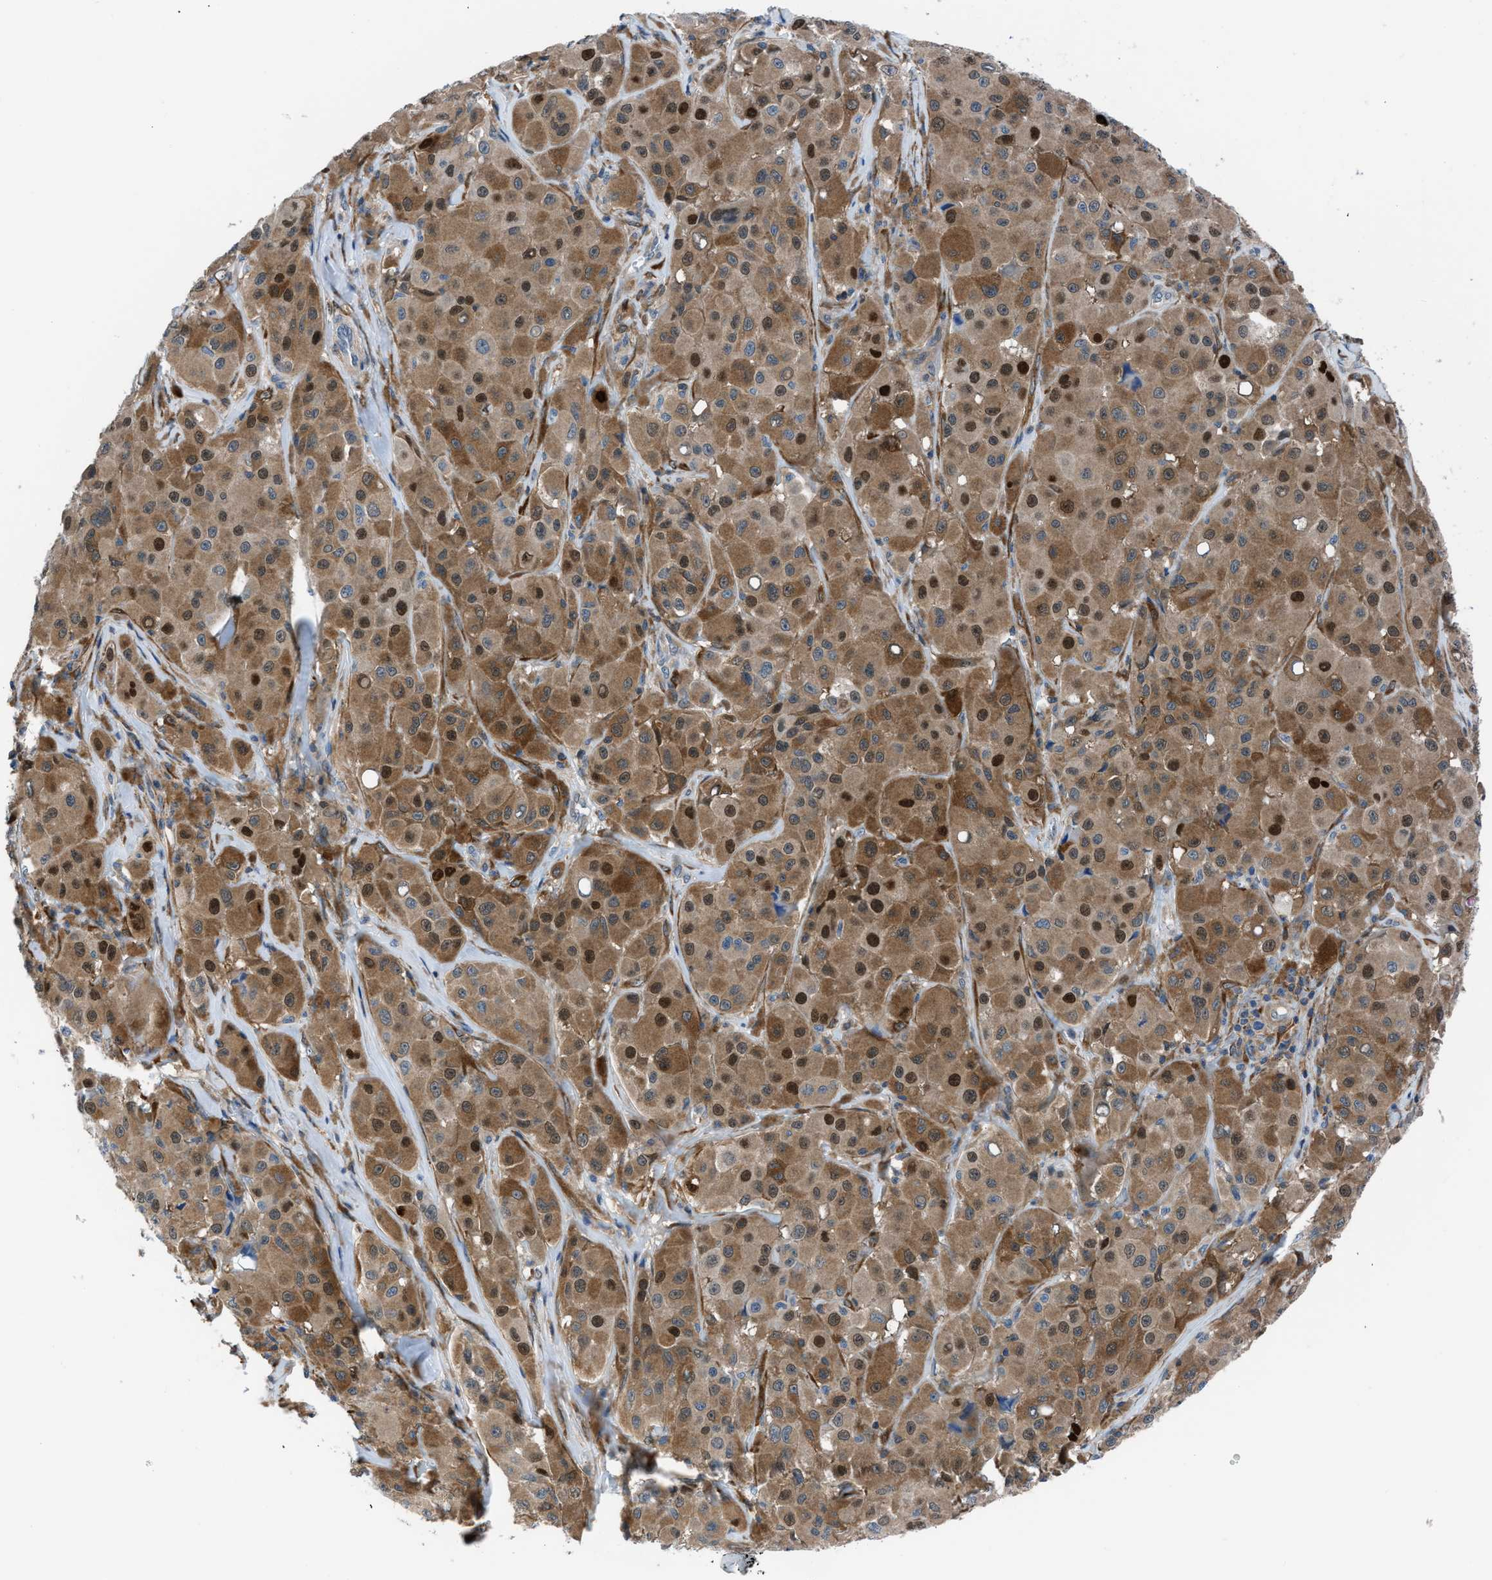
{"staining": {"intensity": "moderate", "quantity": ">75%", "location": "cytoplasmic/membranous,nuclear"}, "tissue": "melanoma", "cell_type": "Tumor cells", "image_type": "cancer", "snomed": [{"axis": "morphology", "description": "Malignant melanoma, NOS"}, {"axis": "topography", "description": "Skin"}], "caption": "IHC histopathology image of neoplastic tissue: human melanoma stained using immunohistochemistry (IHC) shows medium levels of moderate protein expression localized specifically in the cytoplasmic/membranous and nuclear of tumor cells, appearing as a cytoplasmic/membranous and nuclear brown color.", "gene": "TMEM45B", "patient": {"sex": "male", "age": 84}}